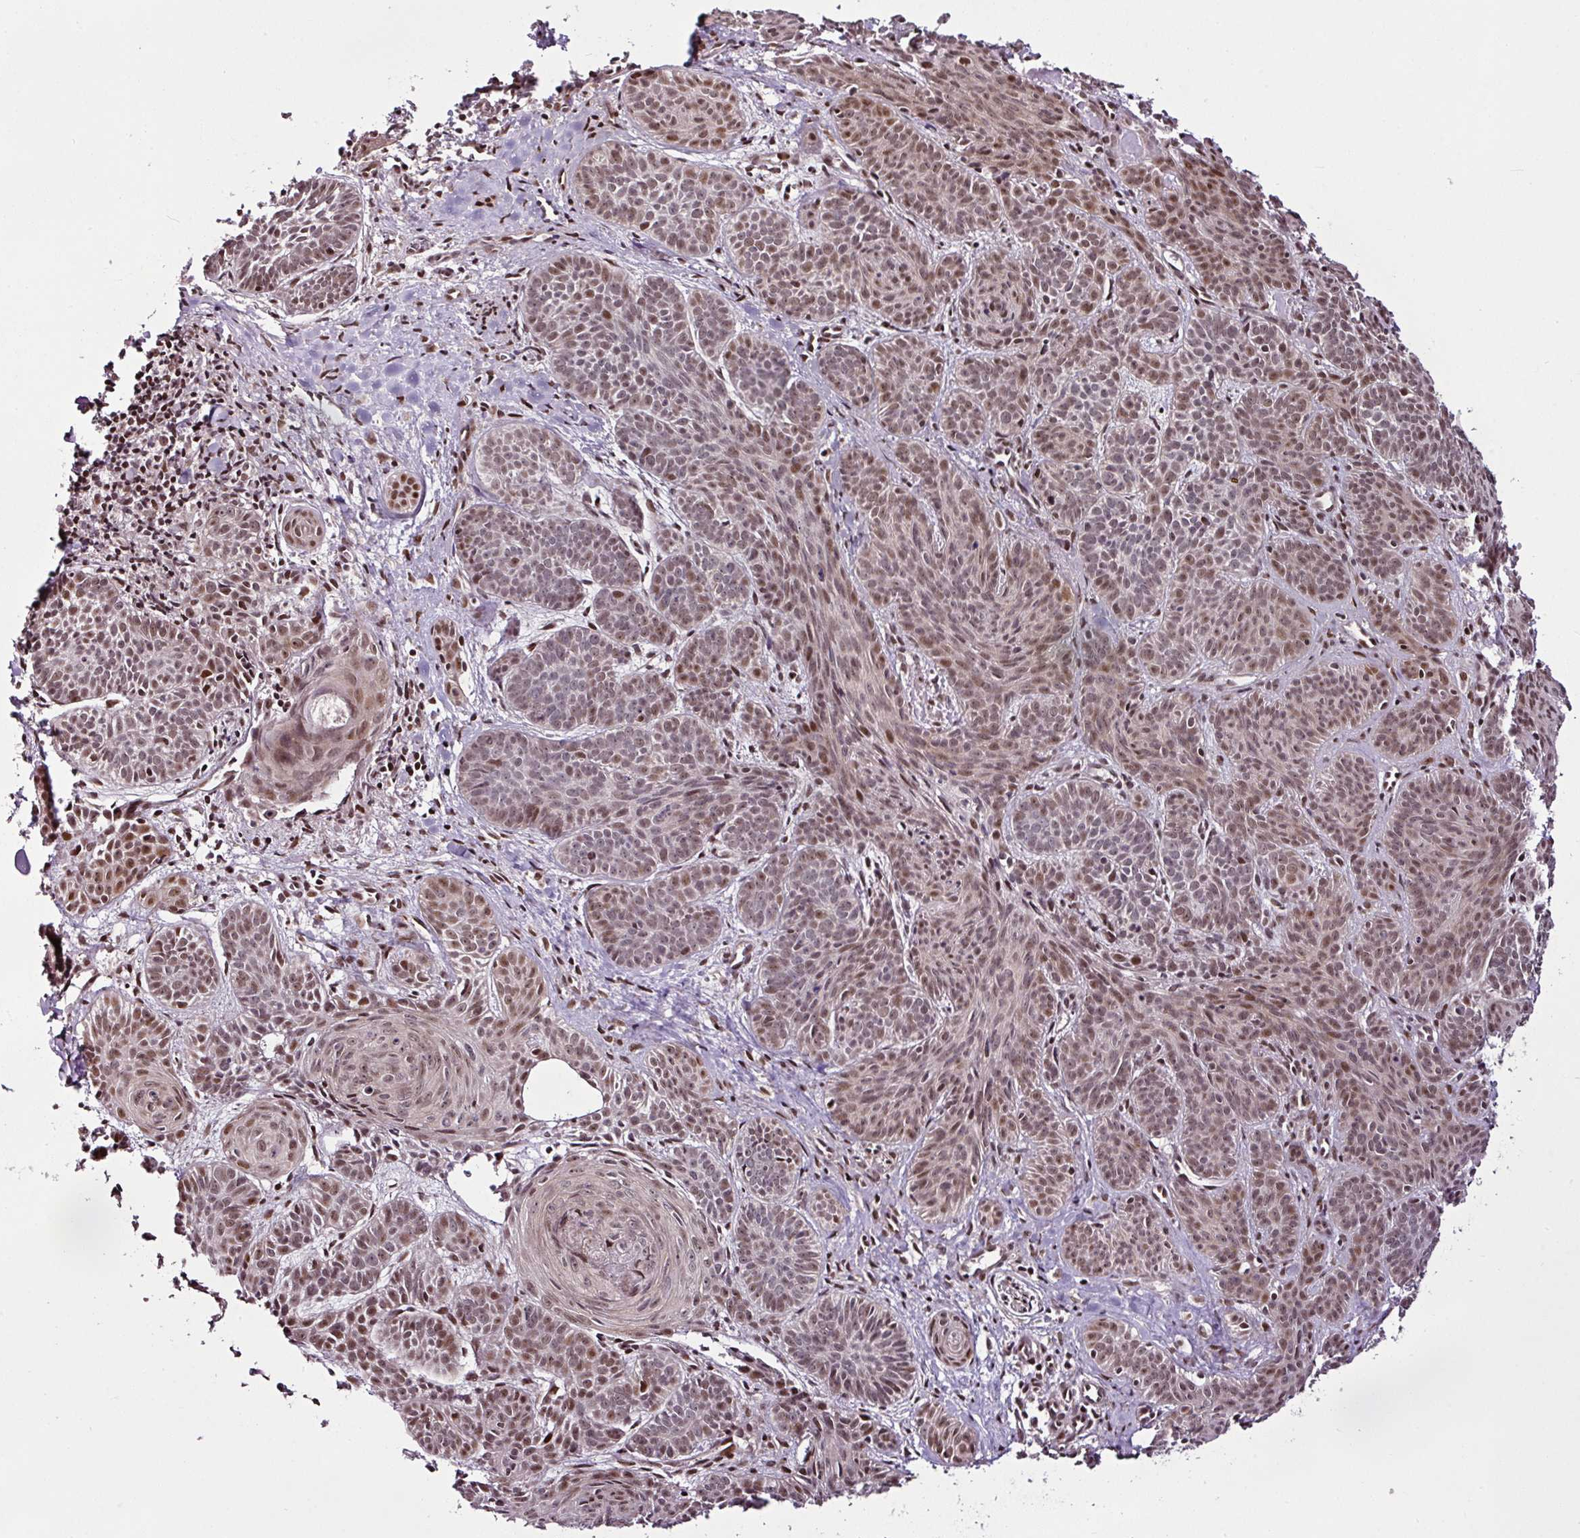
{"staining": {"intensity": "weak", "quantity": "25%-75%", "location": "nuclear"}, "tissue": "skin cancer", "cell_type": "Tumor cells", "image_type": "cancer", "snomed": [{"axis": "morphology", "description": "Basal cell carcinoma"}, {"axis": "topography", "description": "Skin"}], "caption": "Approximately 25%-75% of tumor cells in skin cancer demonstrate weak nuclear protein expression as visualized by brown immunohistochemical staining.", "gene": "COPRS", "patient": {"sex": "male", "age": 85}}